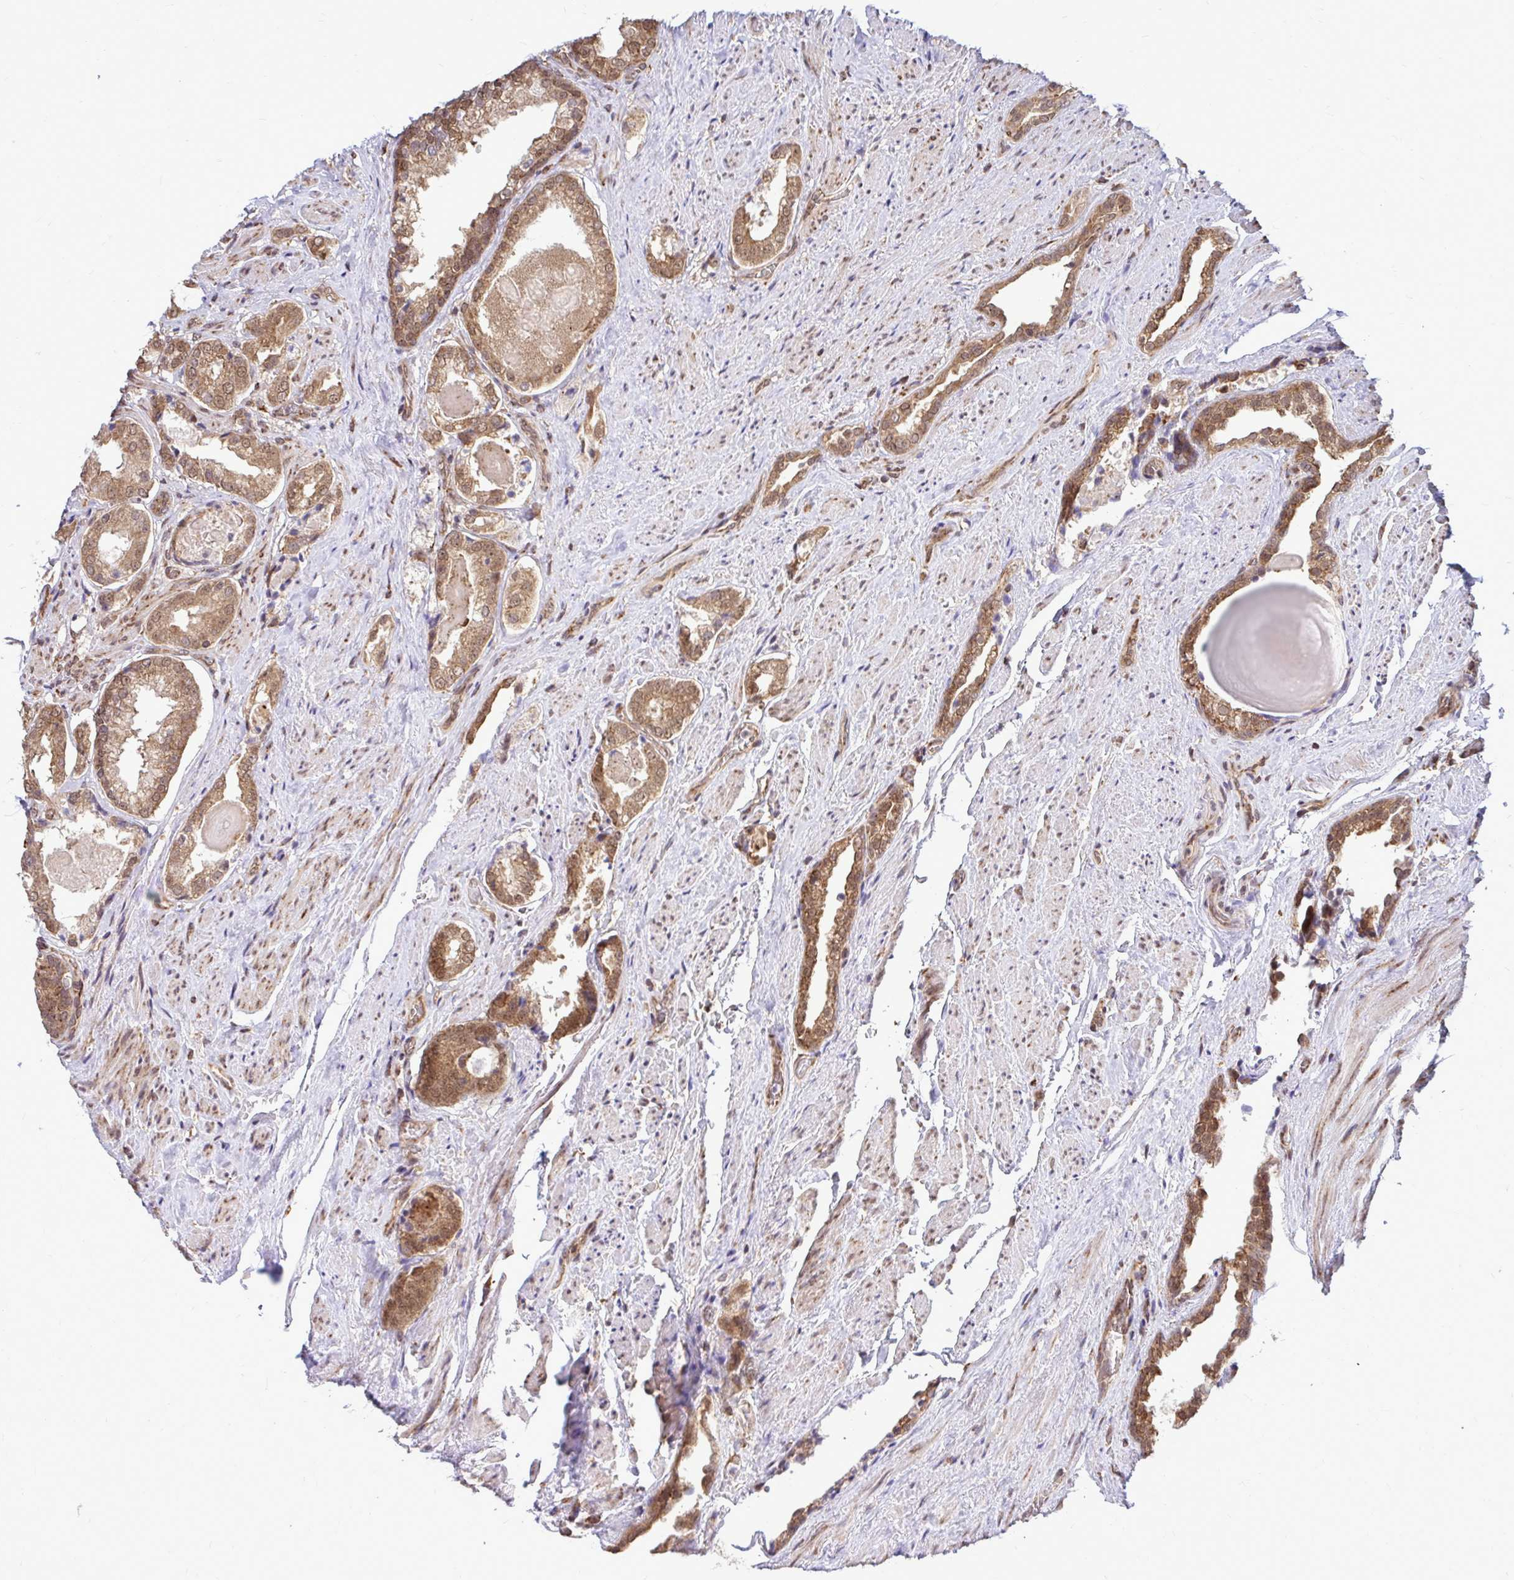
{"staining": {"intensity": "moderate", "quantity": ">75%", "location": "cytoplasmic/membranous,nuclear"}, "tissue": "prostate cancer", "cell_type": "Tumor cells", "image_type": "cancer", "snomed": [{"axis": "morphology", "description": "Adenocarcinoma, High grade"}, {"axis": "topography", "description": "Prostate"}], "caption": "Protein staining of prostate cancer tissue shows moderate cytoplasmic/membranous and nuclear expression in approximately >75% of tumor cells. Ihc stains the protein of interest in brown and the nuclei are stained blue.", "gene": "FMR1", "patient": {"sex": "male", "age": 65}}